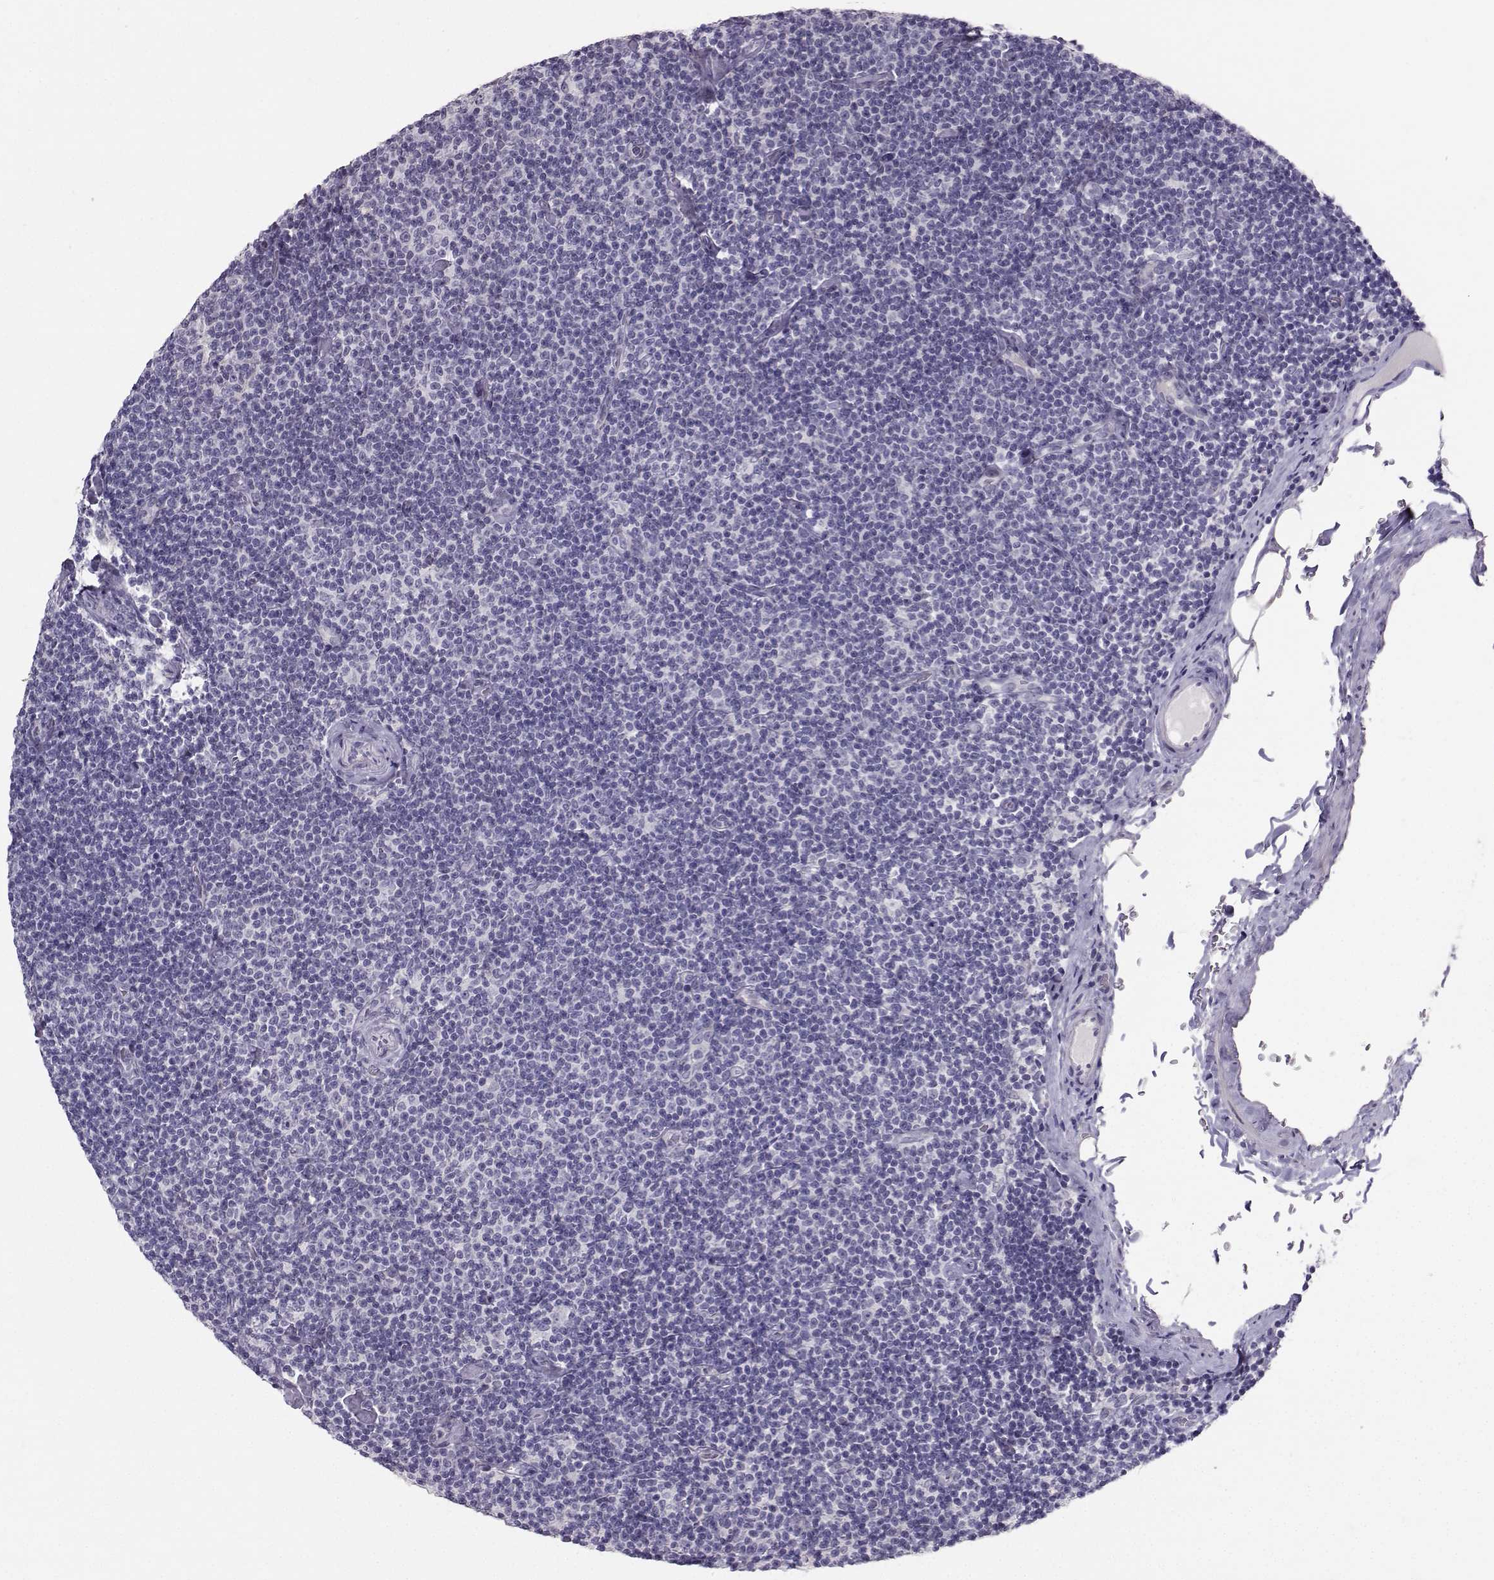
{"staining": {"intensity": "negative", "quantity": "none", "location": "none"}, "tissue": "lymphoma", "cell_type": "Tumor cells", "image_type": "cancer", "snomed": [{"axis": "morphology", "description": "Malignant lymphoma, non-Hodgkin's type, Low grade"}, {"axis": "topography", "description": "Lymph node"}], "caption": "This is a photomicrograph of immunohistochemistry staining of low-grade malignant lymphoma, non-Hodgkin's type, which shows no staining in tumor cells.", "gene": "PKP2", "patient": {"sex": "male", "age": 81}}